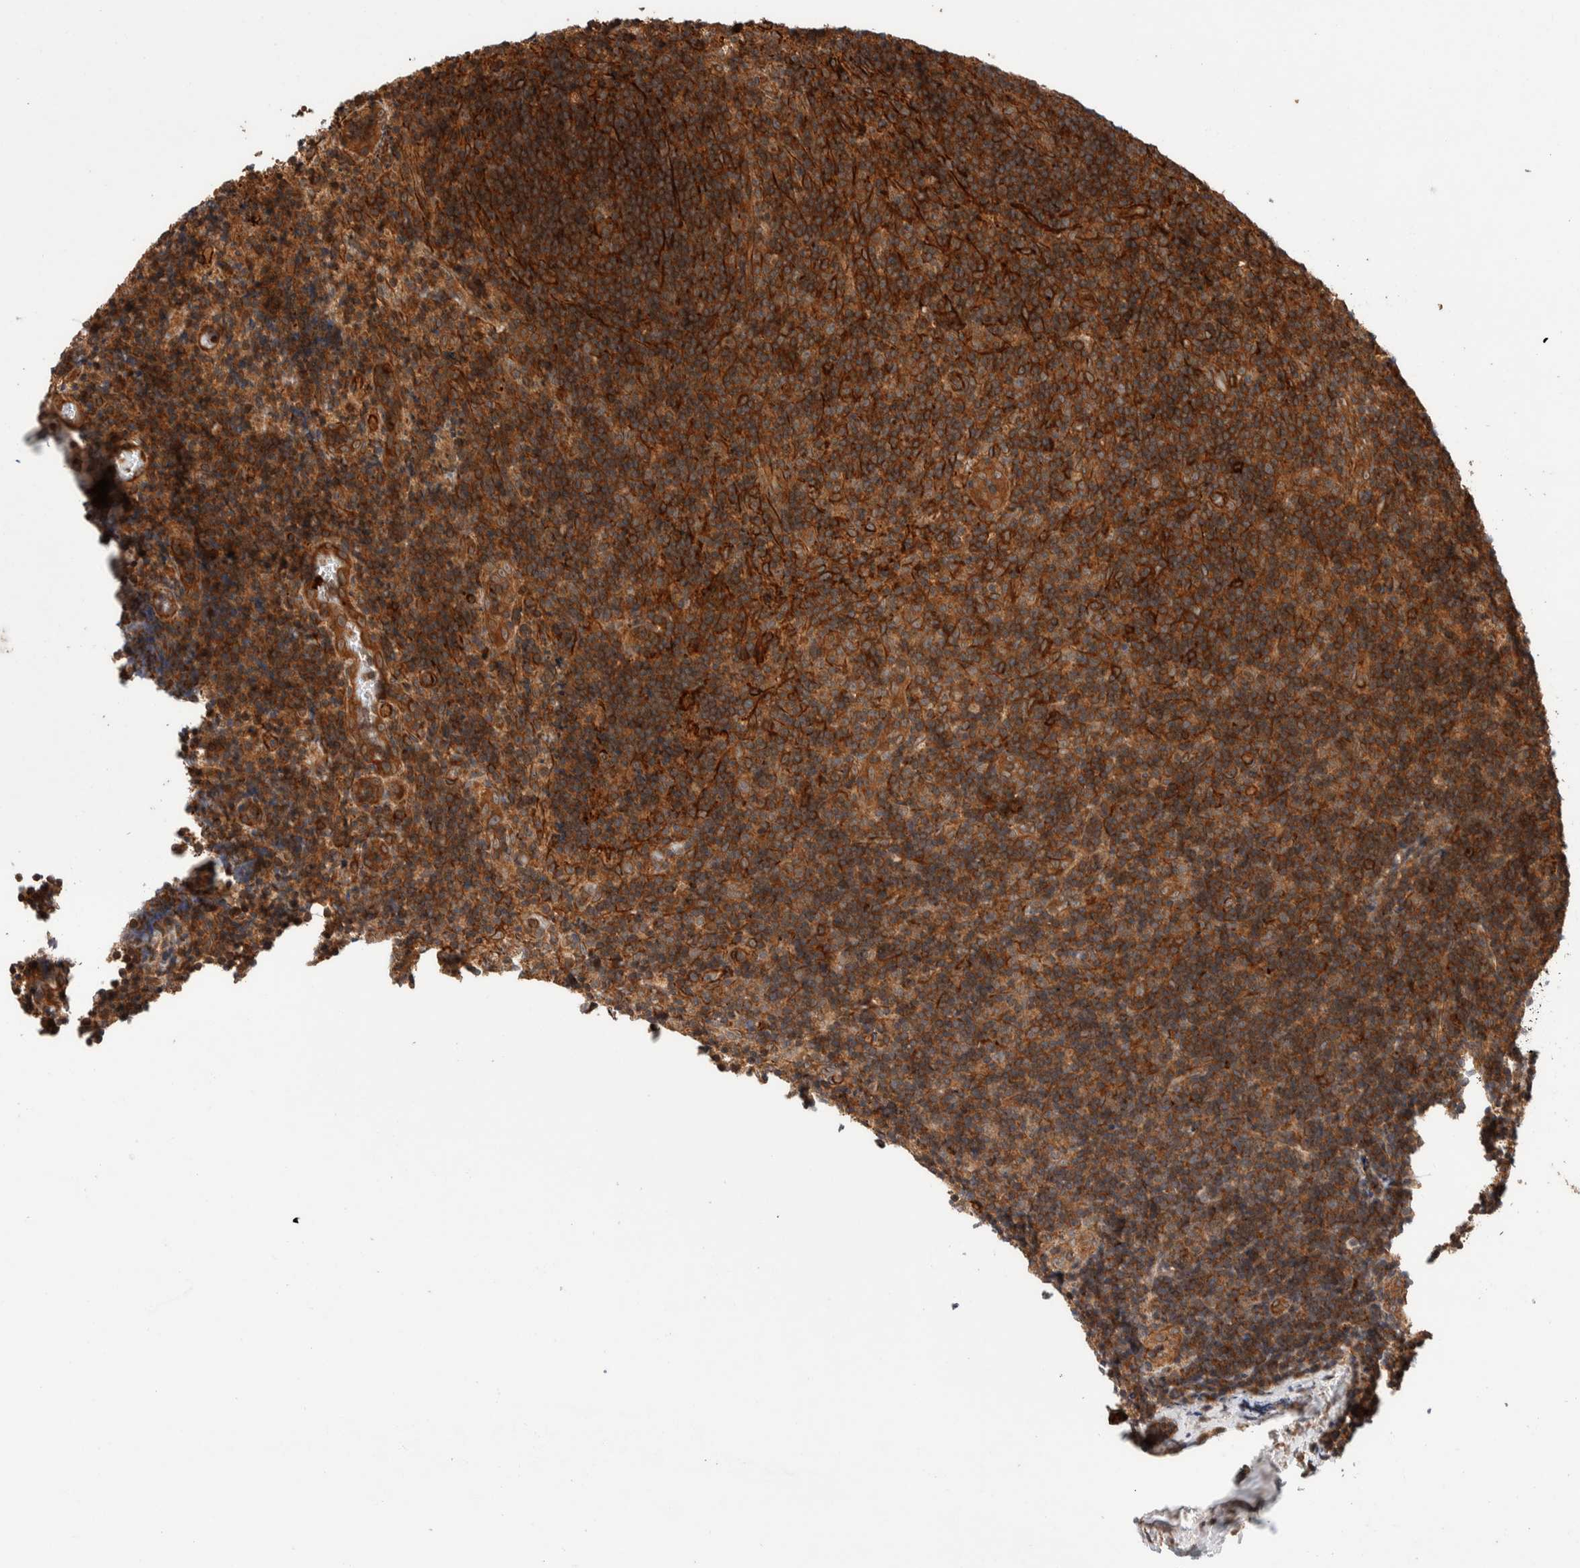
{"staining": {"intensity": "strong", "quantity": "25%-75%", "location": "cytoplasmic/membranous"}, "tissue": "lymphoma", "cell_type": "Tumor cells", "image_type": "cancer", "snomed": [{"axis": "morphology", "description": "Malignant lymphoma, non-Hodgkin's type, High grade"}, {"axis": "topography", "description": "Tonsil"}], "caption": "Immunohistochemical staining of lymphoma exhibits high levels of strong cytoplasmic/membranous protein positivity in approximately 25%-75% of tumor cells.", "gene": "SYNRG", "patient": {"sex": "female", "age": 36}}